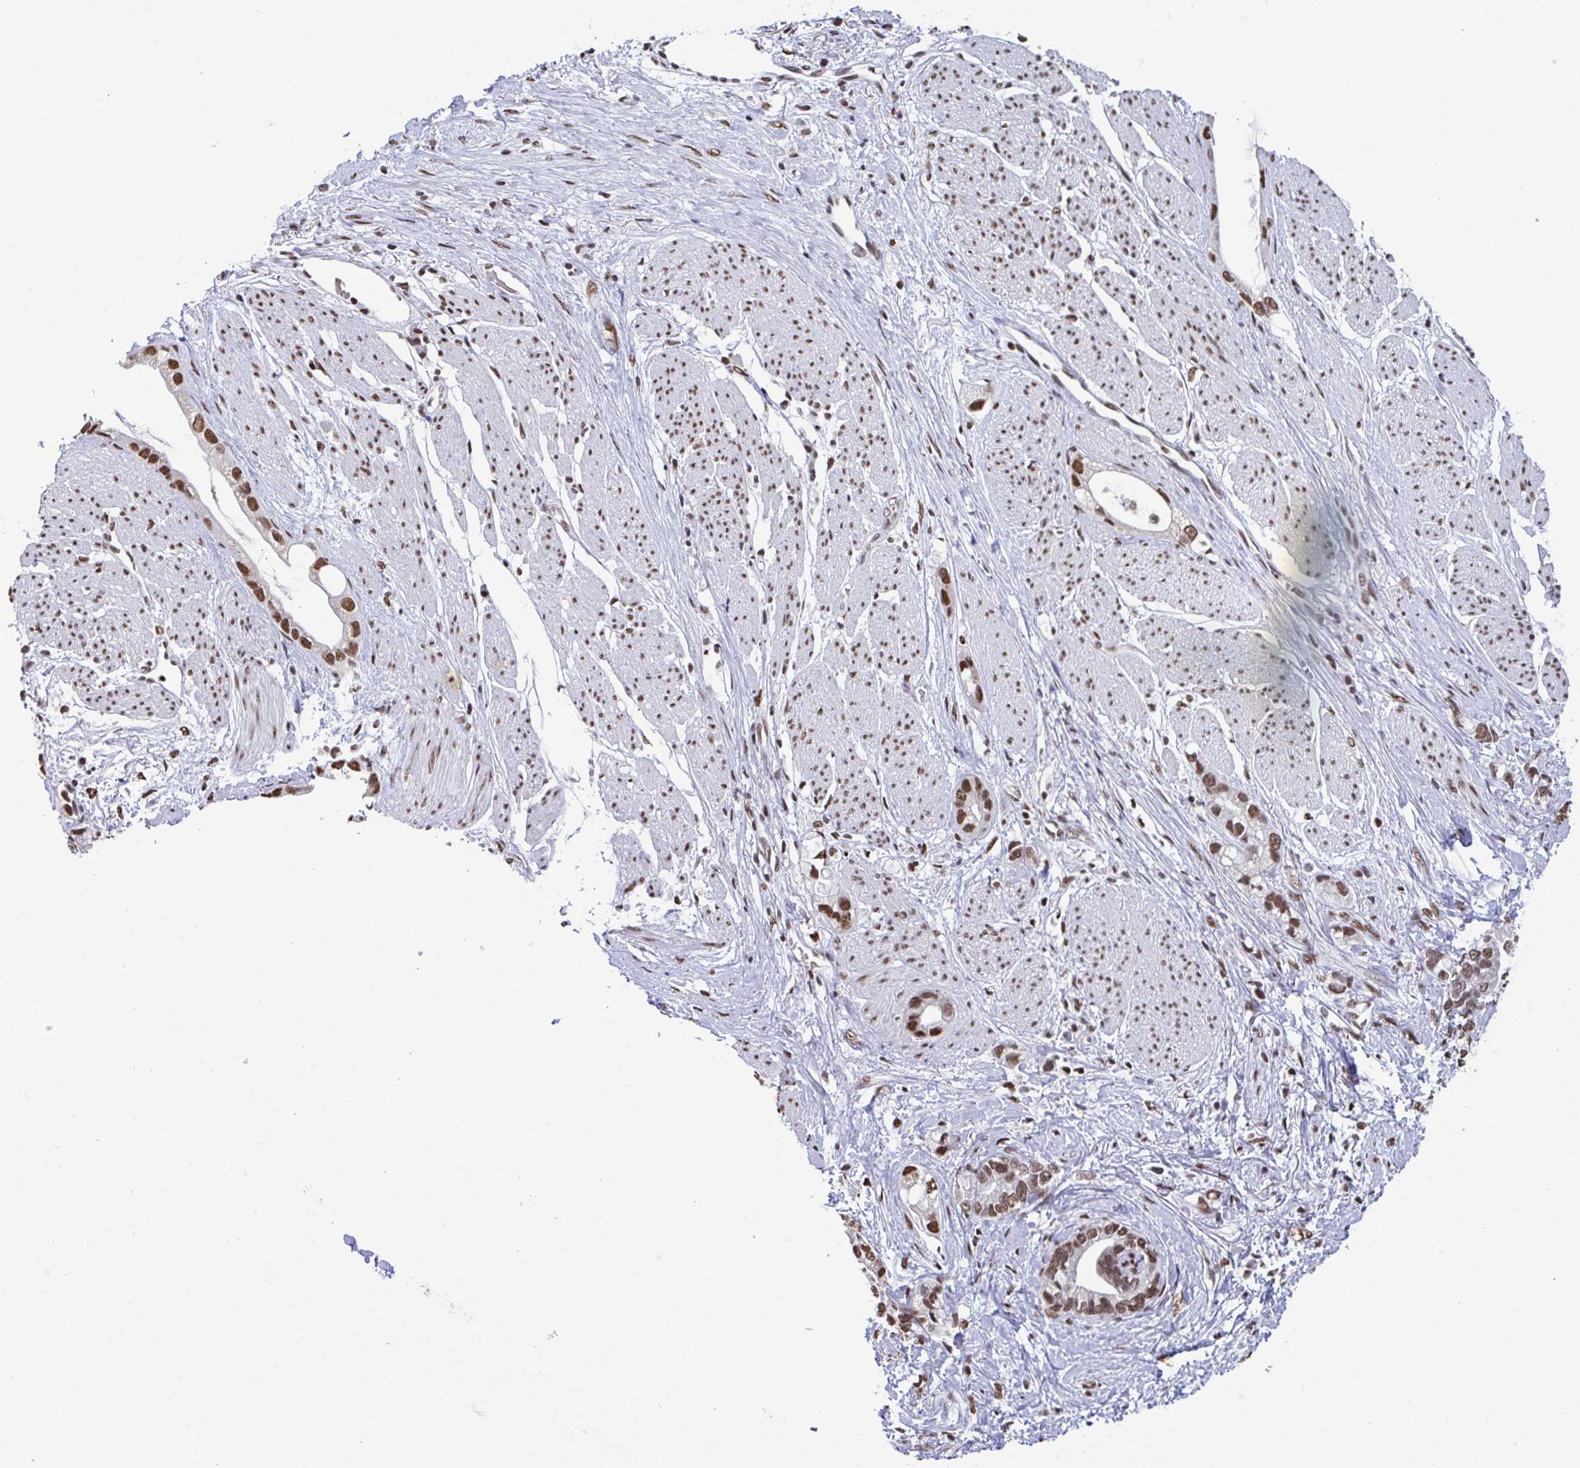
{"staining": {"intensity": "strong", "quantity": ">75%", "location": "nuclear"}, "tissue": "stomach cancer", "cell_type": "Tumor cells", "image_type": "cancer", "snomed": [{"axis": "morphology", "description": "Adenocarcinoma, NOS"}, {"axis": "topography", "description": "Stomach"}], "caption": "Immunohistochemistry image of stomach cancer stained for a protein (brown), which shows high levels of strong nuclear positivity in about >75% of tumor cells.", "gene": "HNRNPDL", "patient": {"sex": "male", "age": 55}}